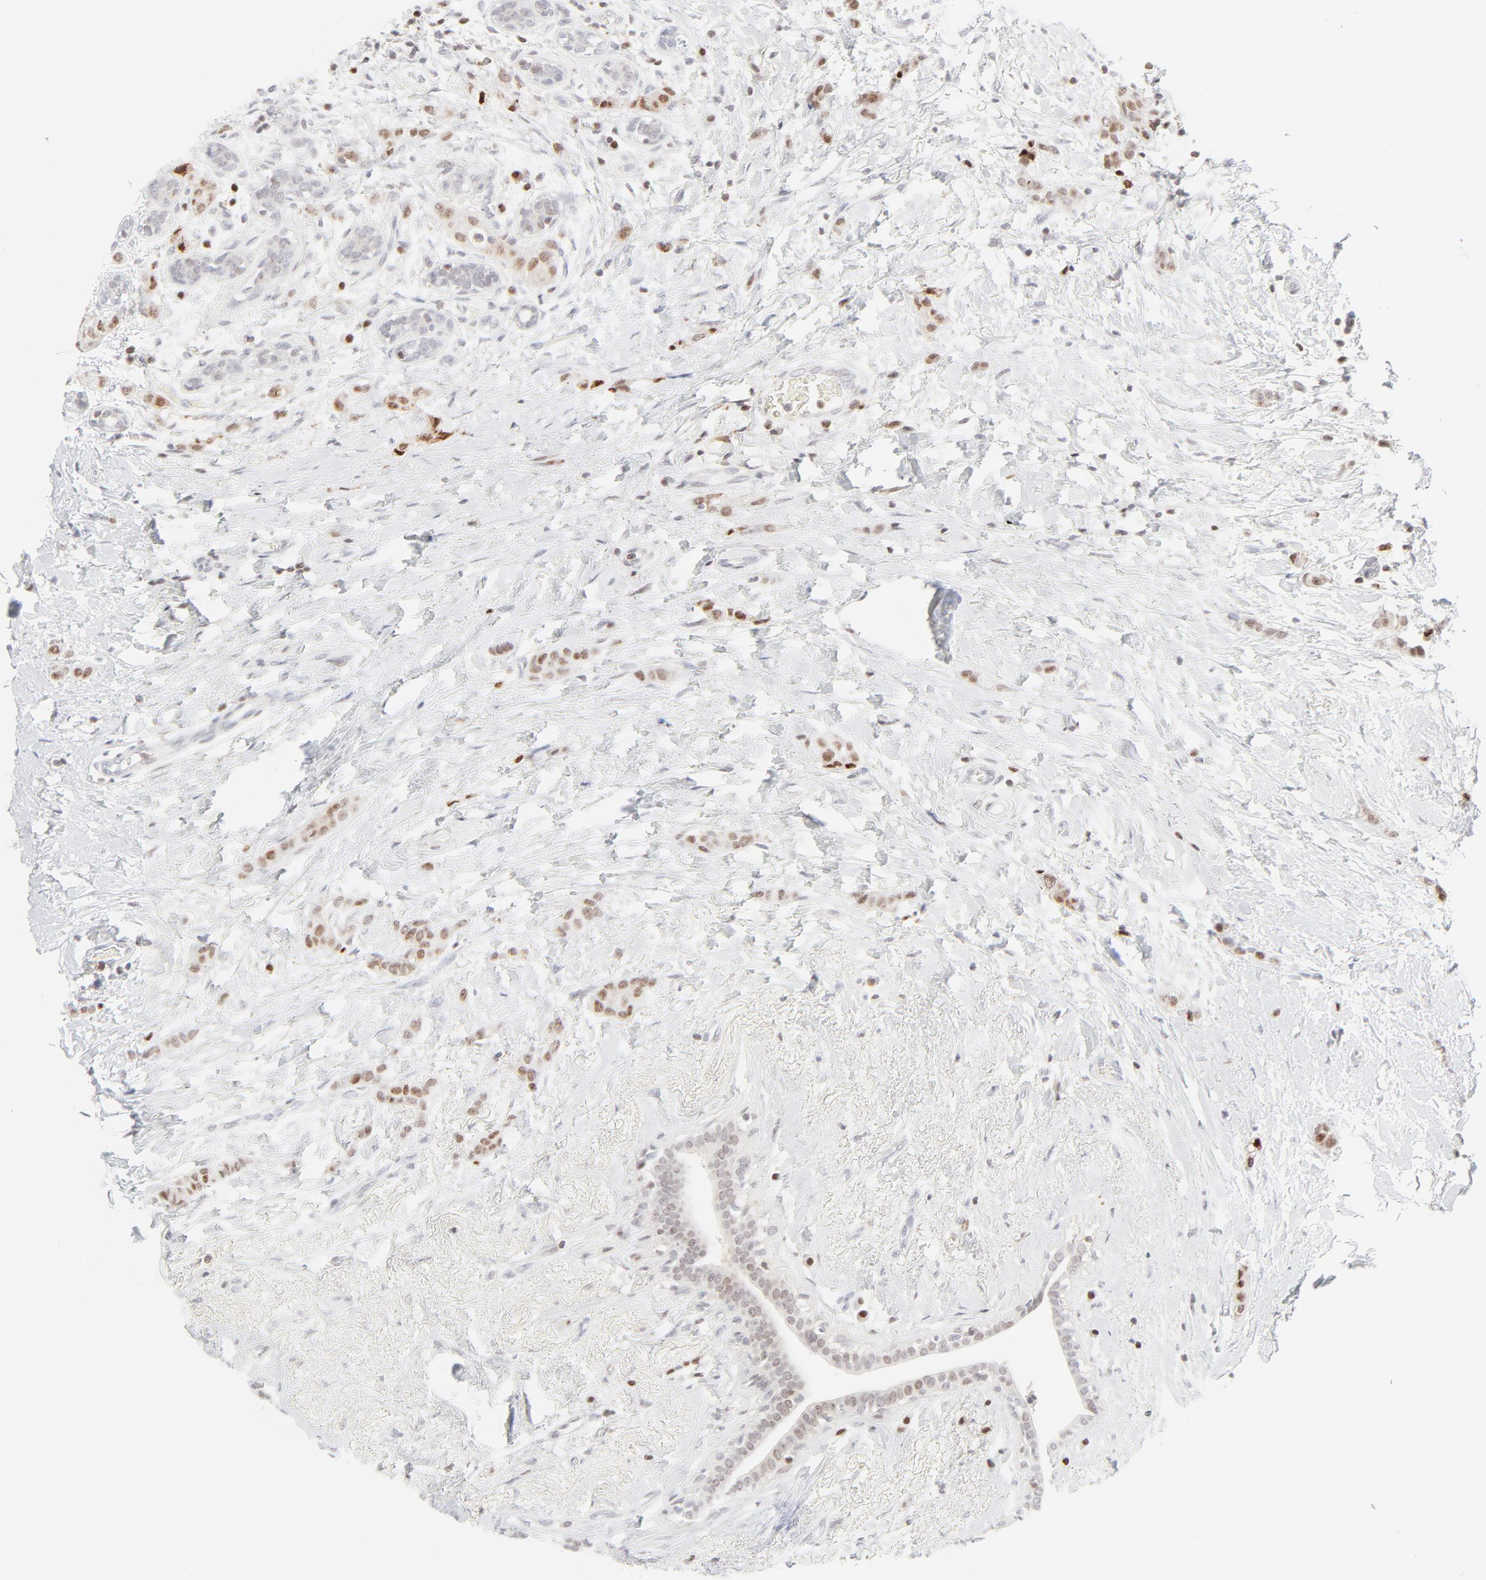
{"staining": {"intensity": "strong", "quantity": ">75%", "location": "nuclear"}, "tissue": "breast cancer", "cell_type": "Tumor cells", "image_type": "cancer", "snomed": [{"axis": "morphology", "description": "Lobular carcinoma"}, {"axis": "topography", "description": "Breast"}], "caption": "Brown immunohistochemical staining in breast lobular carcinoma reveals strong nuclear positivity in about >75% of tumor cells. (DAB = brown stain, brightfield microscopy at high magnification).", "gene": "PRKCB", "patient": {"sex": "female", "age": 55}}